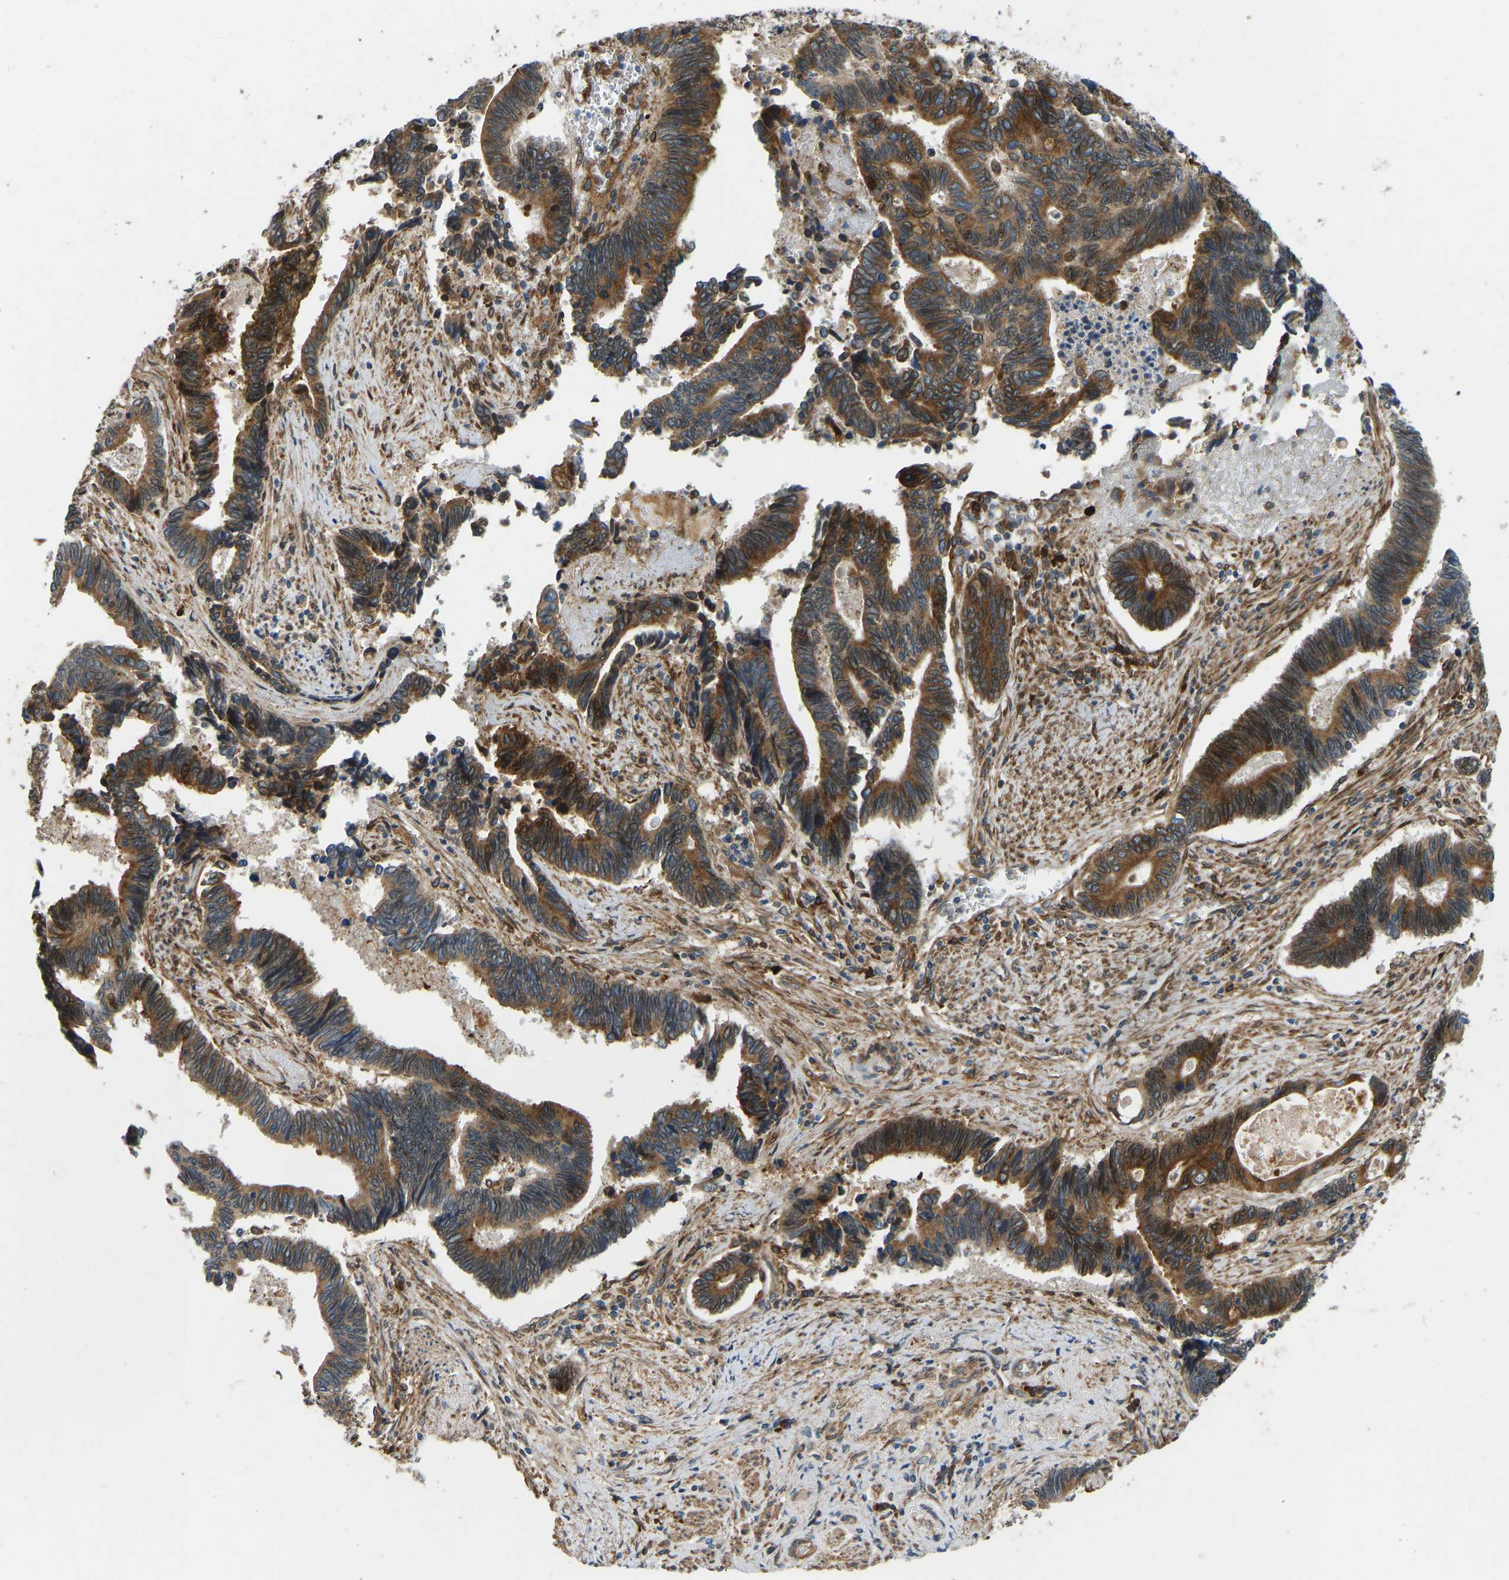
{"staining": {"intensity": "strong", "quantity": ">75%", "location": "cytoplasmic/membranous"}, "tissue": "pancreatic cancer", "cell_type": "Tumor cells", "image_type": "cancer", "snomed": [{"axis": "morphology", "description": "Adenocarcinoma, NOS"}, {"axis": "topography", "description": "Pancreas"}], "caption": "Immunohistochemical staining of adenocarcinoma (pancreatic) exhibits strong cytoplasmic/membranous protein staining in about >75% of tumor cells.", "gene": "OS9", "patient": {"sex": "female", "age": 70}}